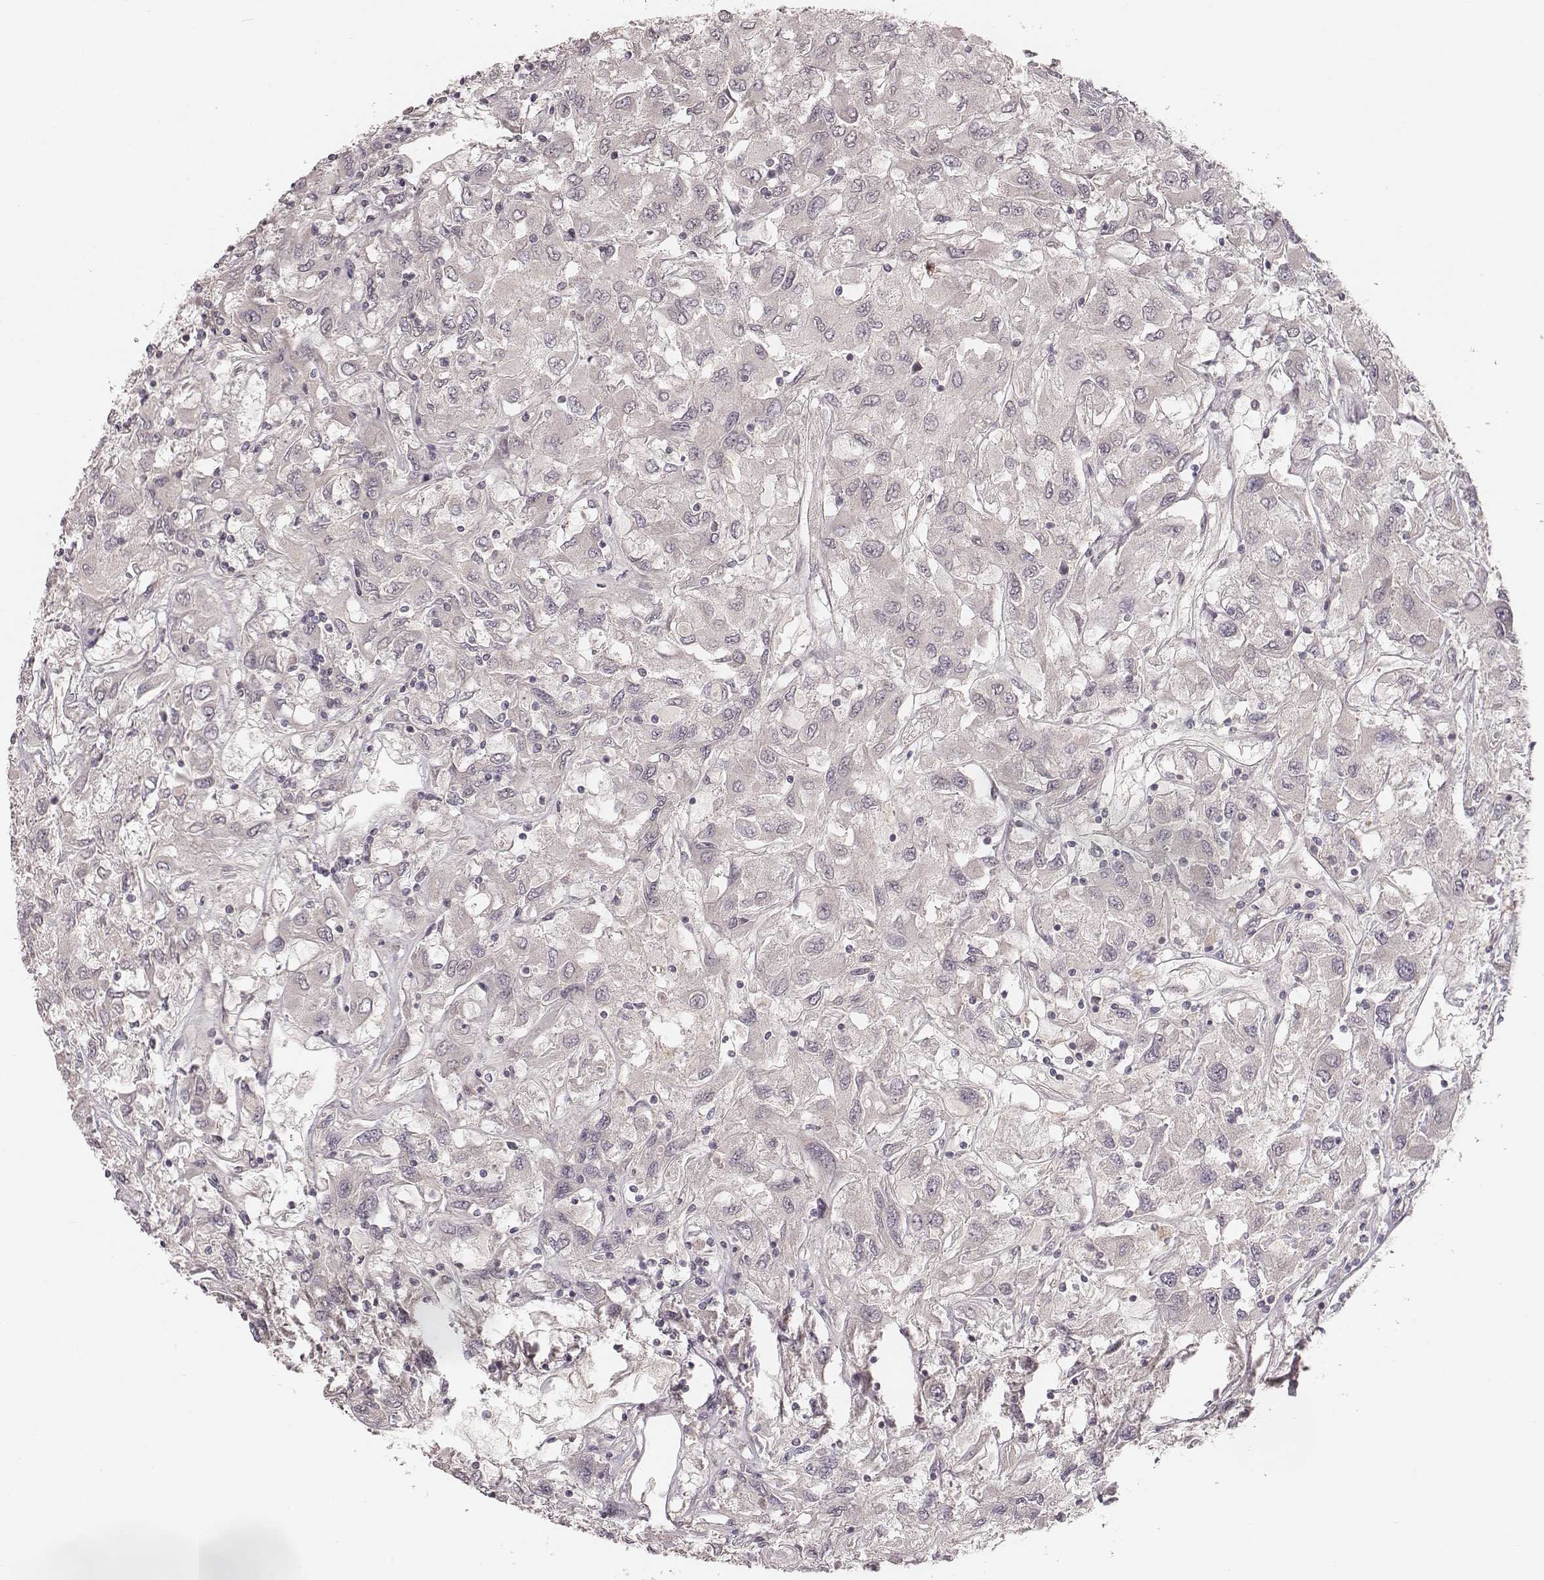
{"staining": {"intensity": "negative", "quantity": "none", "location": "none"}, "tissue": "renal cancer", "cell_type": "Tumor cells", "image_type": "cancer", "snomed": [{"axis": "morphology", "description": "Adenocarcinoma, NOS"}, {"axis": "topography", "description": "Kidney"}], "caption": "Immunohistochemical staining of renal adenocarcinoma exhibits no significant positivity in tumor cells.", "gene": "LY6K", "patient": {"sex": "female", "age": 76}}